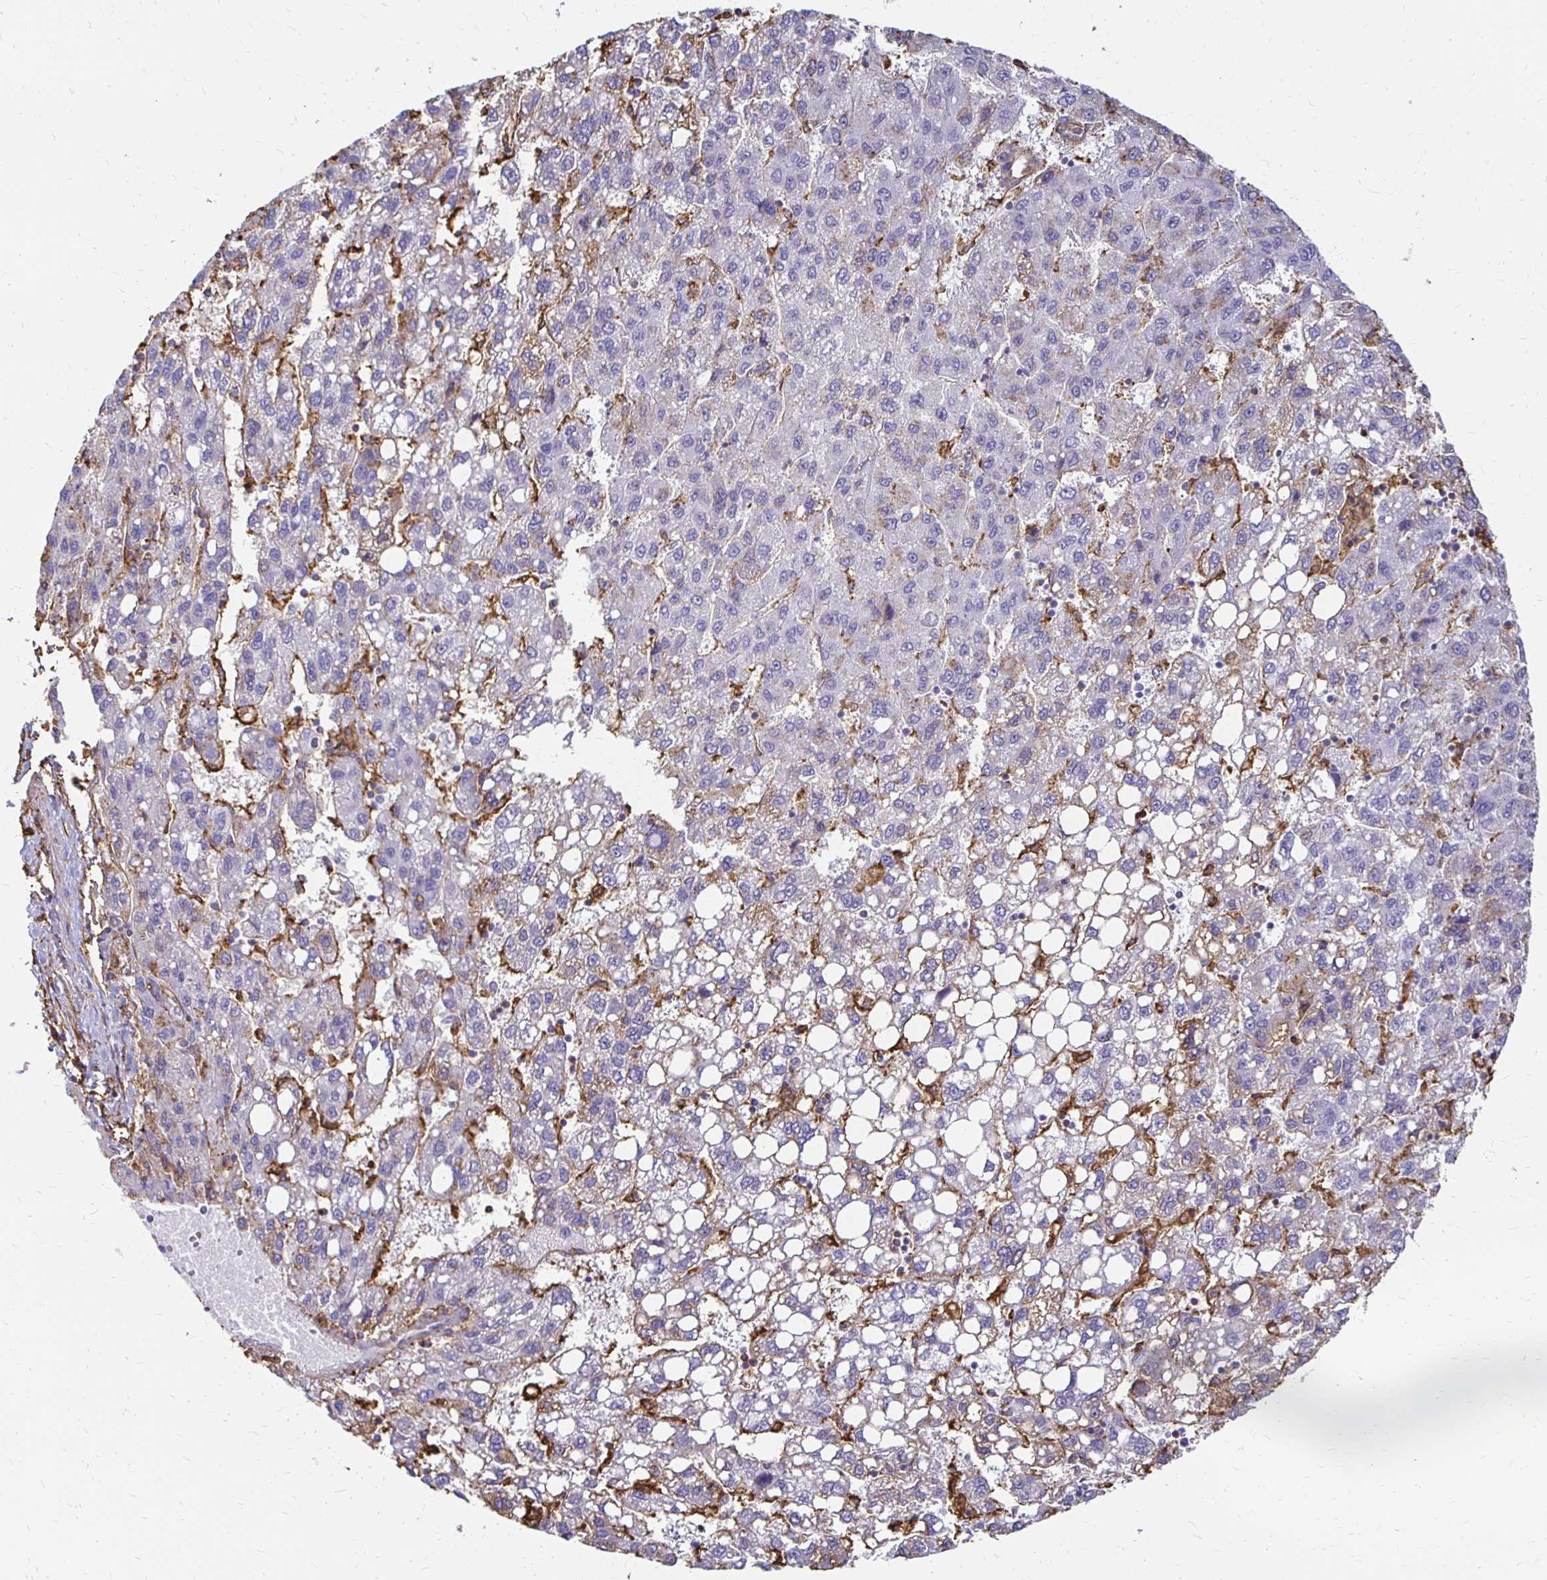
{"staining": {"intensity": "negative", "quantity": "none", "location": "none"}, "tissue": "liver cancer", "cell_type": "Tumor cells", "image_type": "cancer", "snomed": [{"axis": "morphology", "description": "Carcinoma, Hepatocellular, NOS"}, {"axis": "topography", "description": "Liver"}], "caption": "Immunohistochemical staining of liver cancer (hepatocellular carcinoma) reveals no significant expression in tumor cells.", "gene": "TAS1R3", "patient": {"sex": "female", "age": 82}}